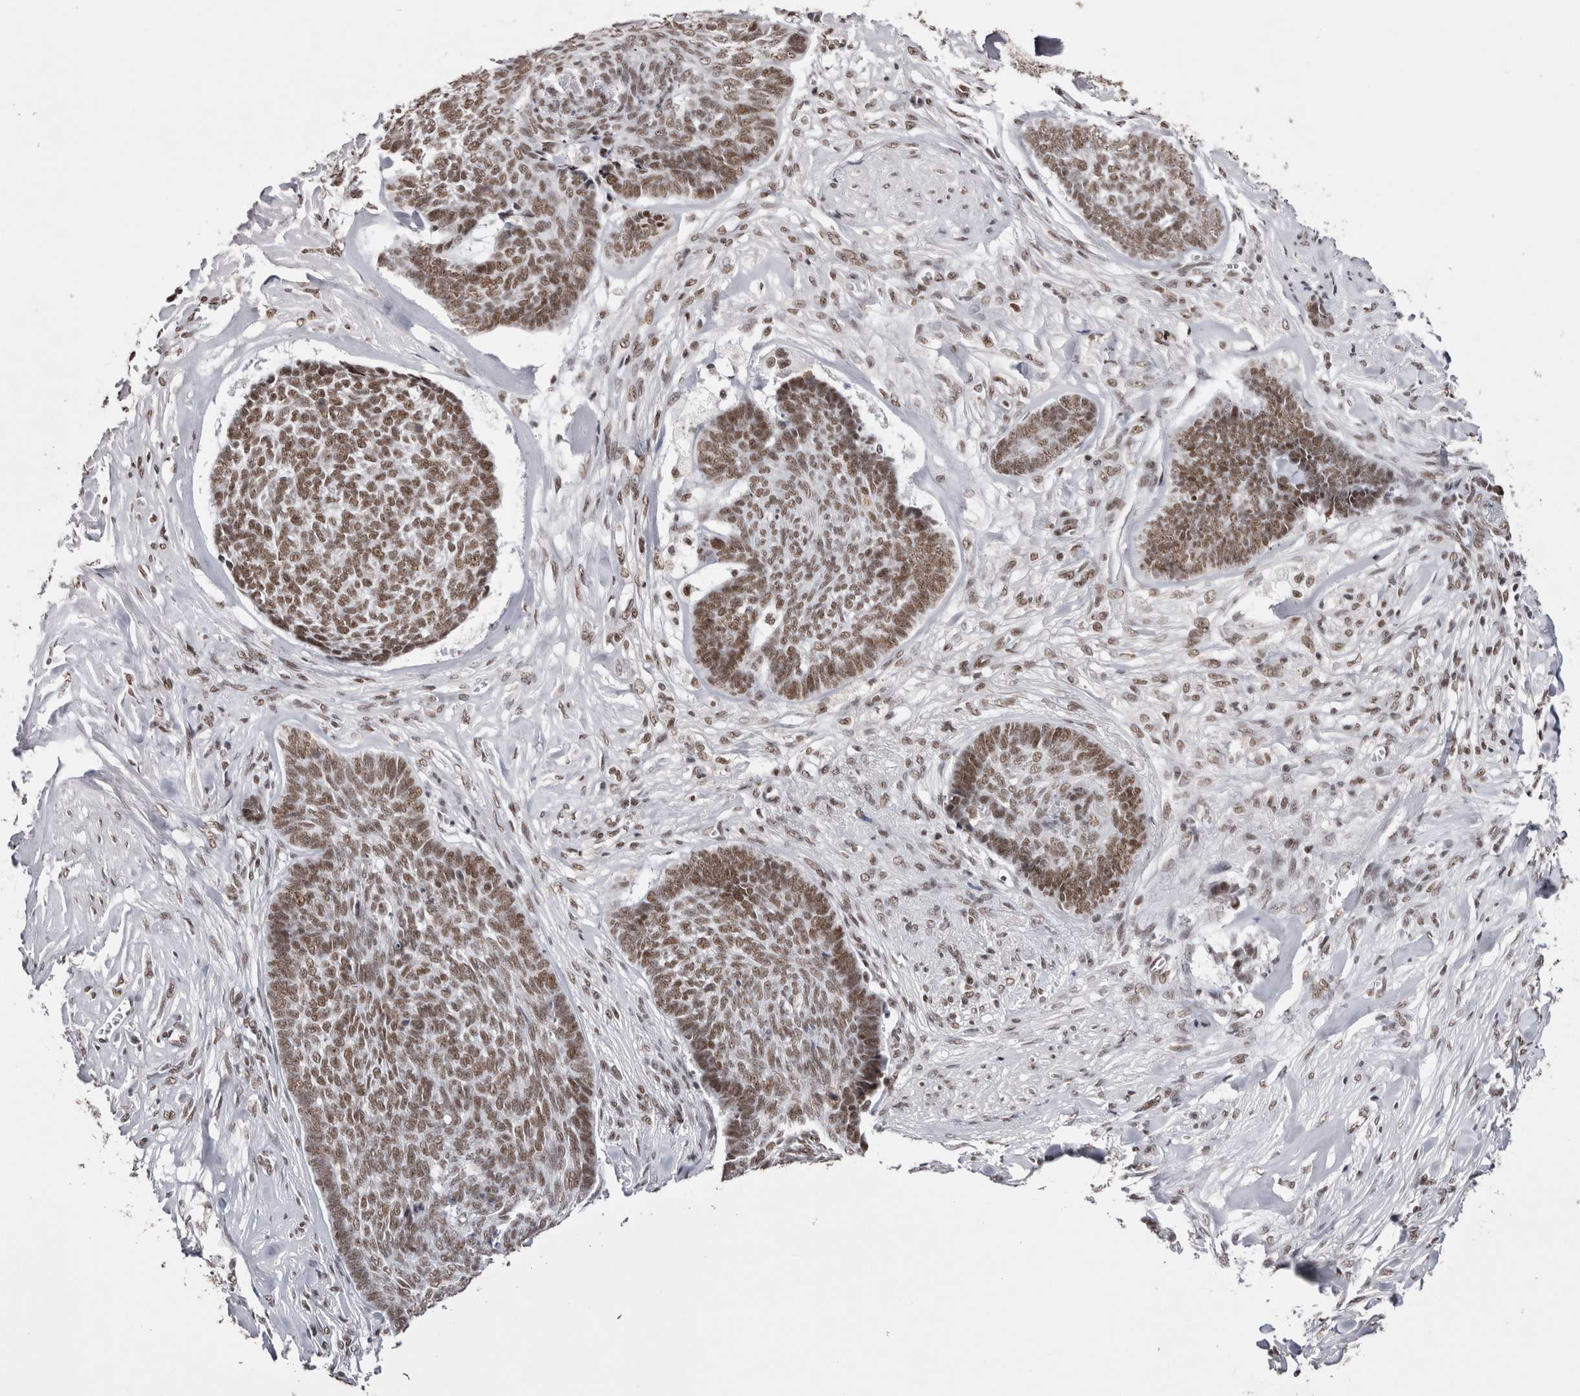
{"staining": {"intensity": "moderate", "quantity": ">75%", "location": "nuclear"}, "tissue": "skin cancer", "cell_type": "Tumor cells", "image_type": "cancer", "snomed": [{"axis": "morphology", "description": "Basal cell carcinoma"}, {"axis": "topography", "description": "Skin"}], "caption": "Immunohistochemical staining of skin cancer displays moderate nuclear protein staining in about >75% of tumor cells.", "gene": "SMC1A", "patient": {"sex": "male", "age": 84}}